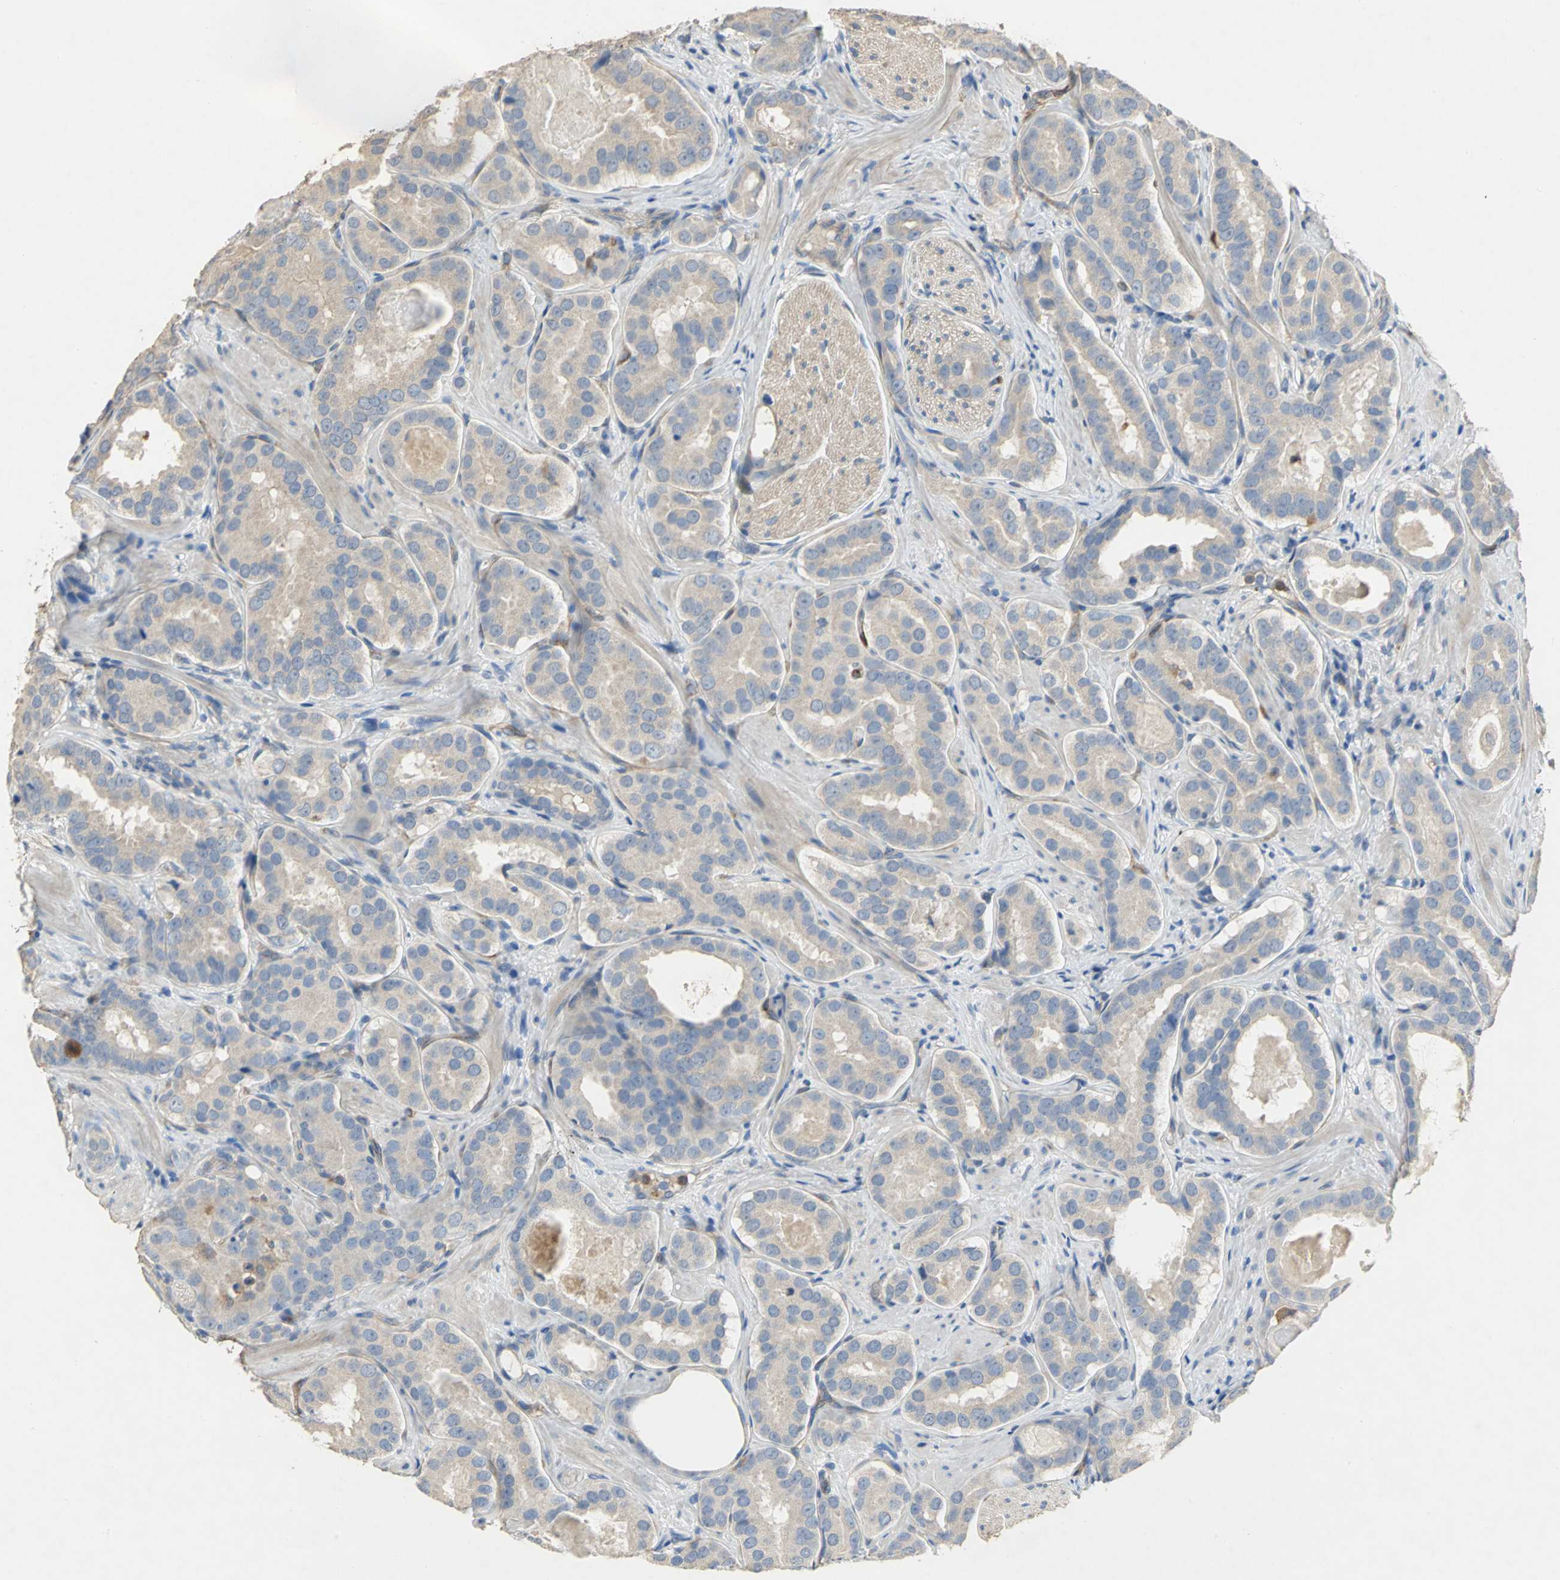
{"staining": {"intensity": "weak", "quantity": ">75%", "location": "cytoplasmic/membranous"}, "tissue": "prostate cancer", "cell_type": "Tumor cells", "image_type": "cancer", "snomed": [{"axis": "morphology", "description": "Adenocarcinoma, Low grade"}, {"axis": "topography", "description": "Prostate"}], "caption": "Prostate low-grade adenocarcinoma stained with a protein marker reveals weak staining in tumor cells.", "gene": "DLGAP5", "patient": {"sex": "male", "age": 59}}